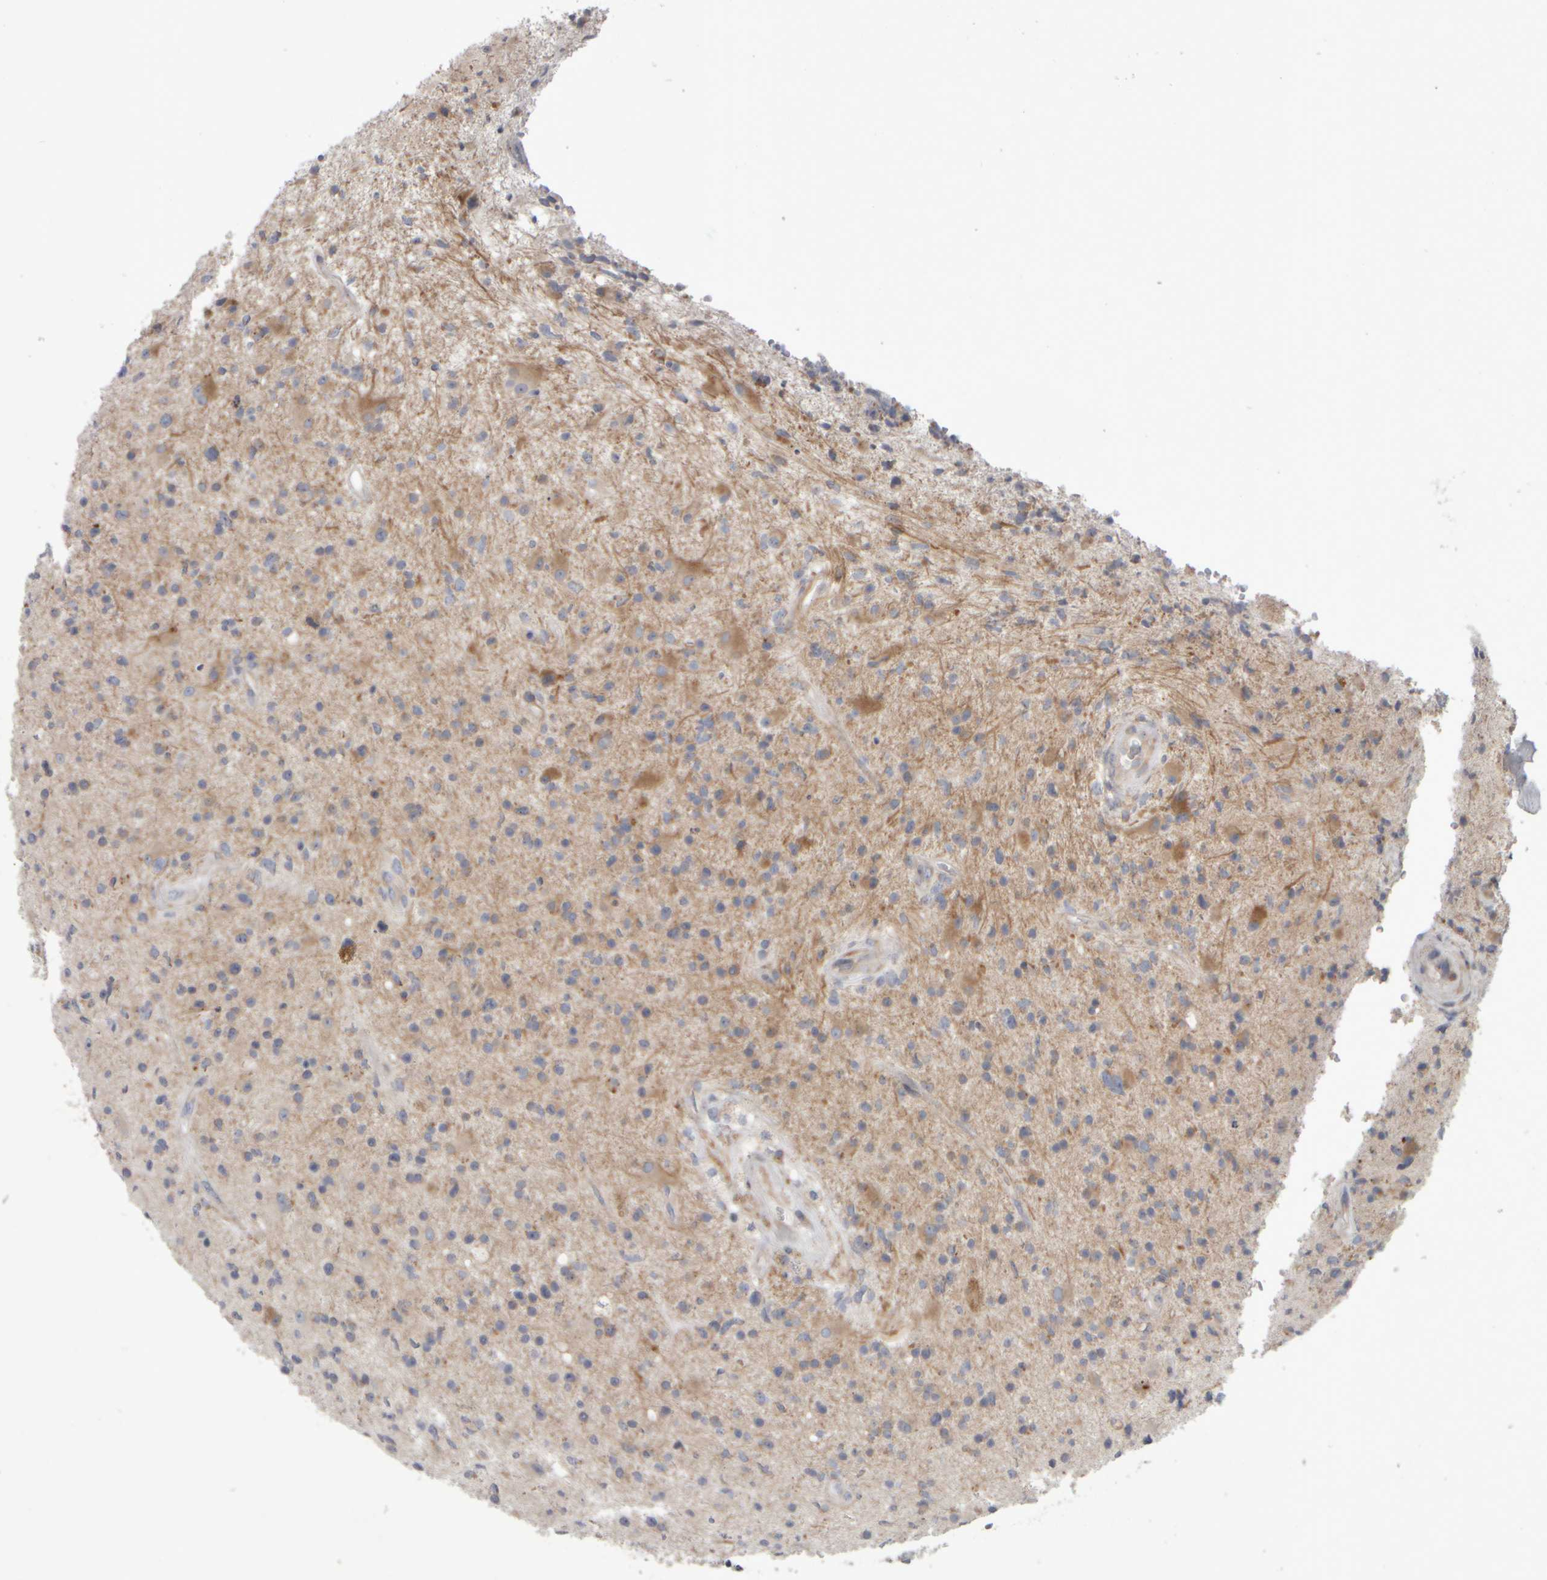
{"staining": {"intensity": "weak", "quantity": "<25%", "location": "cytoplasmic/membranous"}, "tissue": "glioma", "cell_type": "Tumor cells", "image_type": "cancer", "snomed": [{"axis": "morphology", "description": "Glioma, malignant, High grade"}, {"axis": "topography", "description": "Brain"}], "caption": "Immunohistochemistry of human malignant glioma (high-grade) displays no positivity in tumor cells.", "gene": "SCO1", "patient": {"sex": "male", "age": 33}}